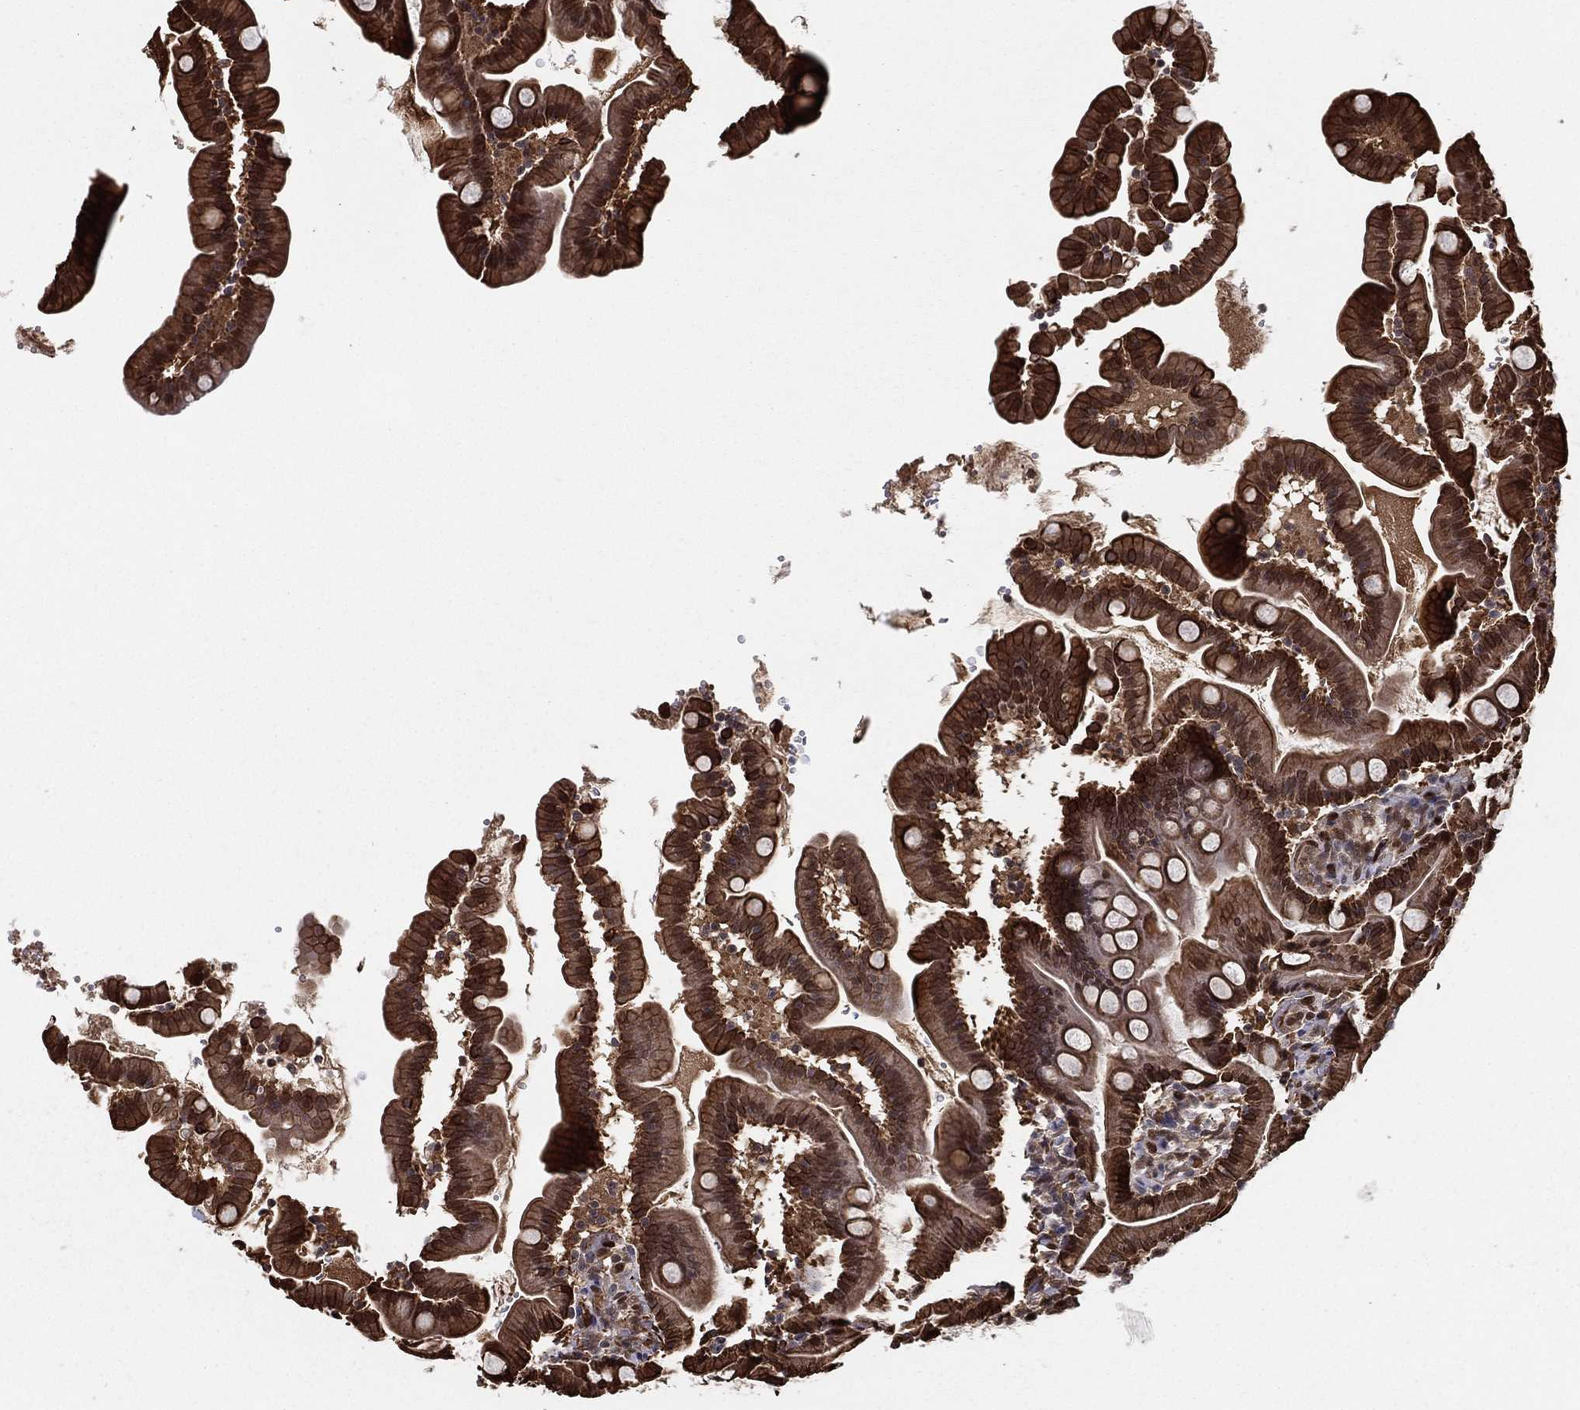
{"staining": {"intensity": "strong", "quantity": ">75%", "location": "cytoplasmic/membranous"}, "tissue": "small intestine", "cell_type": "Glandular cells", "image_type": "normal", "snomed": [{"axis": "morphology", "description": "Normal tissue, NOS"}, {"axis": "topography", "description": "Small intestine"}], "caption": "An image of small intestine stained for a protein exhibits strong cytoplasmic/membranous brown staining in glandular cells. The staining was performed using DAB (3,3'-diaminobenzidine), with brown indicating positive protein expression. Nuclei are stained blue with hematoxylin.", "gene": "SLC6A6", "patient": {"sex": "female", "age": 44}}